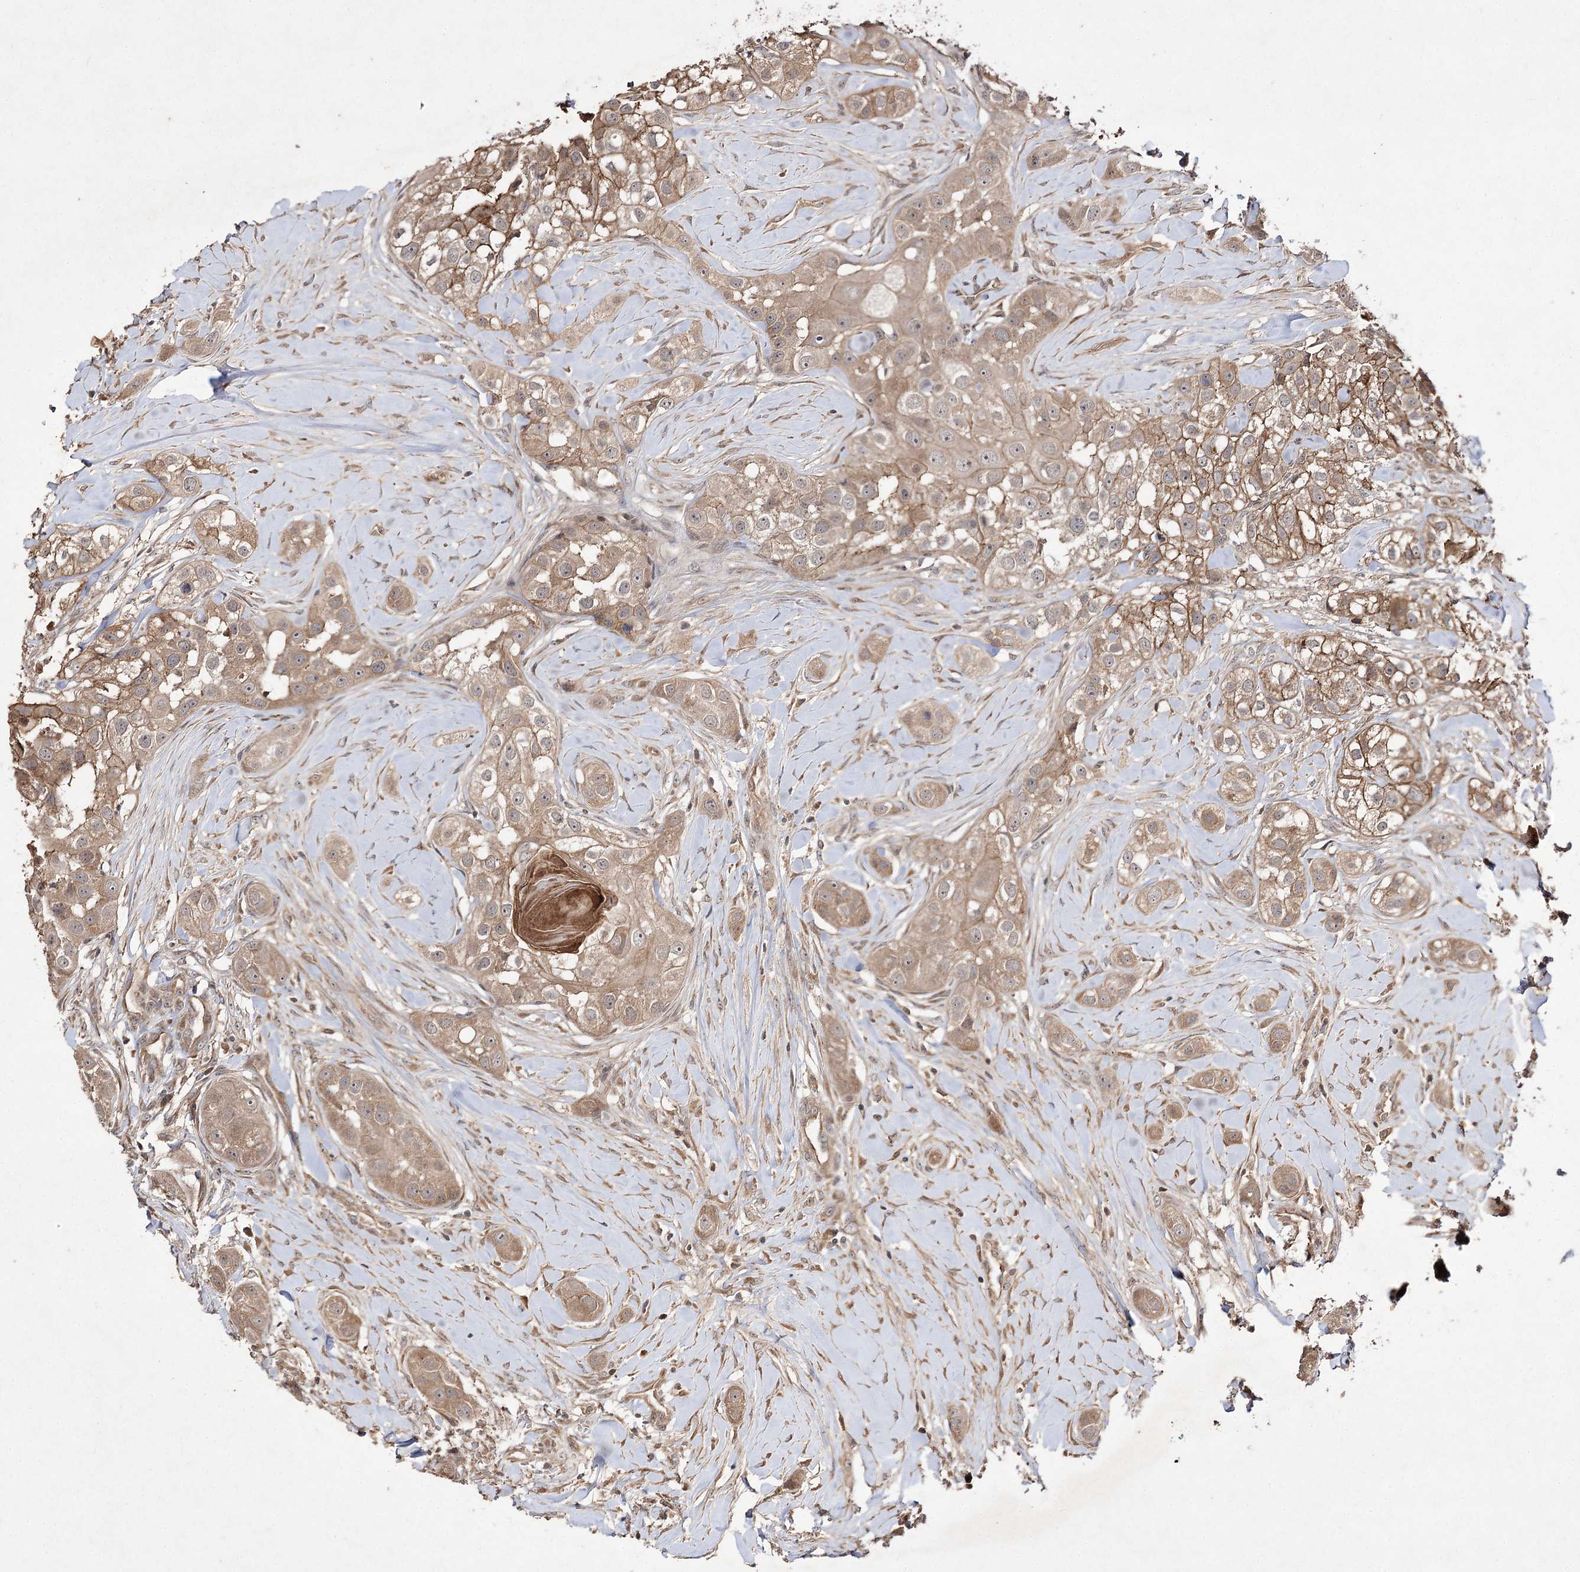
{"staining": {"intensity": "moderate", "quantity": ">75%", "location": "cytoplasmic/membranous"}, "tissue": "head and neck cancer", "cell_type": "Tumor cells", "image_type": "cancer", "snomed": [{"axis": "morphology", "description": "Normal tissue, NOS"}, {"axis": "morphology", "description": "Squamous cell carcinoma, NOS"}, {"axis": "topography", "description": "Skeletal muscle"}, {"axis": "topography", "description": "Head-Neck"}], "caption": "Tumor cells demonstrate medium levels of moderate cytoplasmic/membranous staining in approximately >75% of cells in squamous cell carcinoma (head and neck).", "gene": "FANCL", "patient": {"sex": "male", "age": 51}}